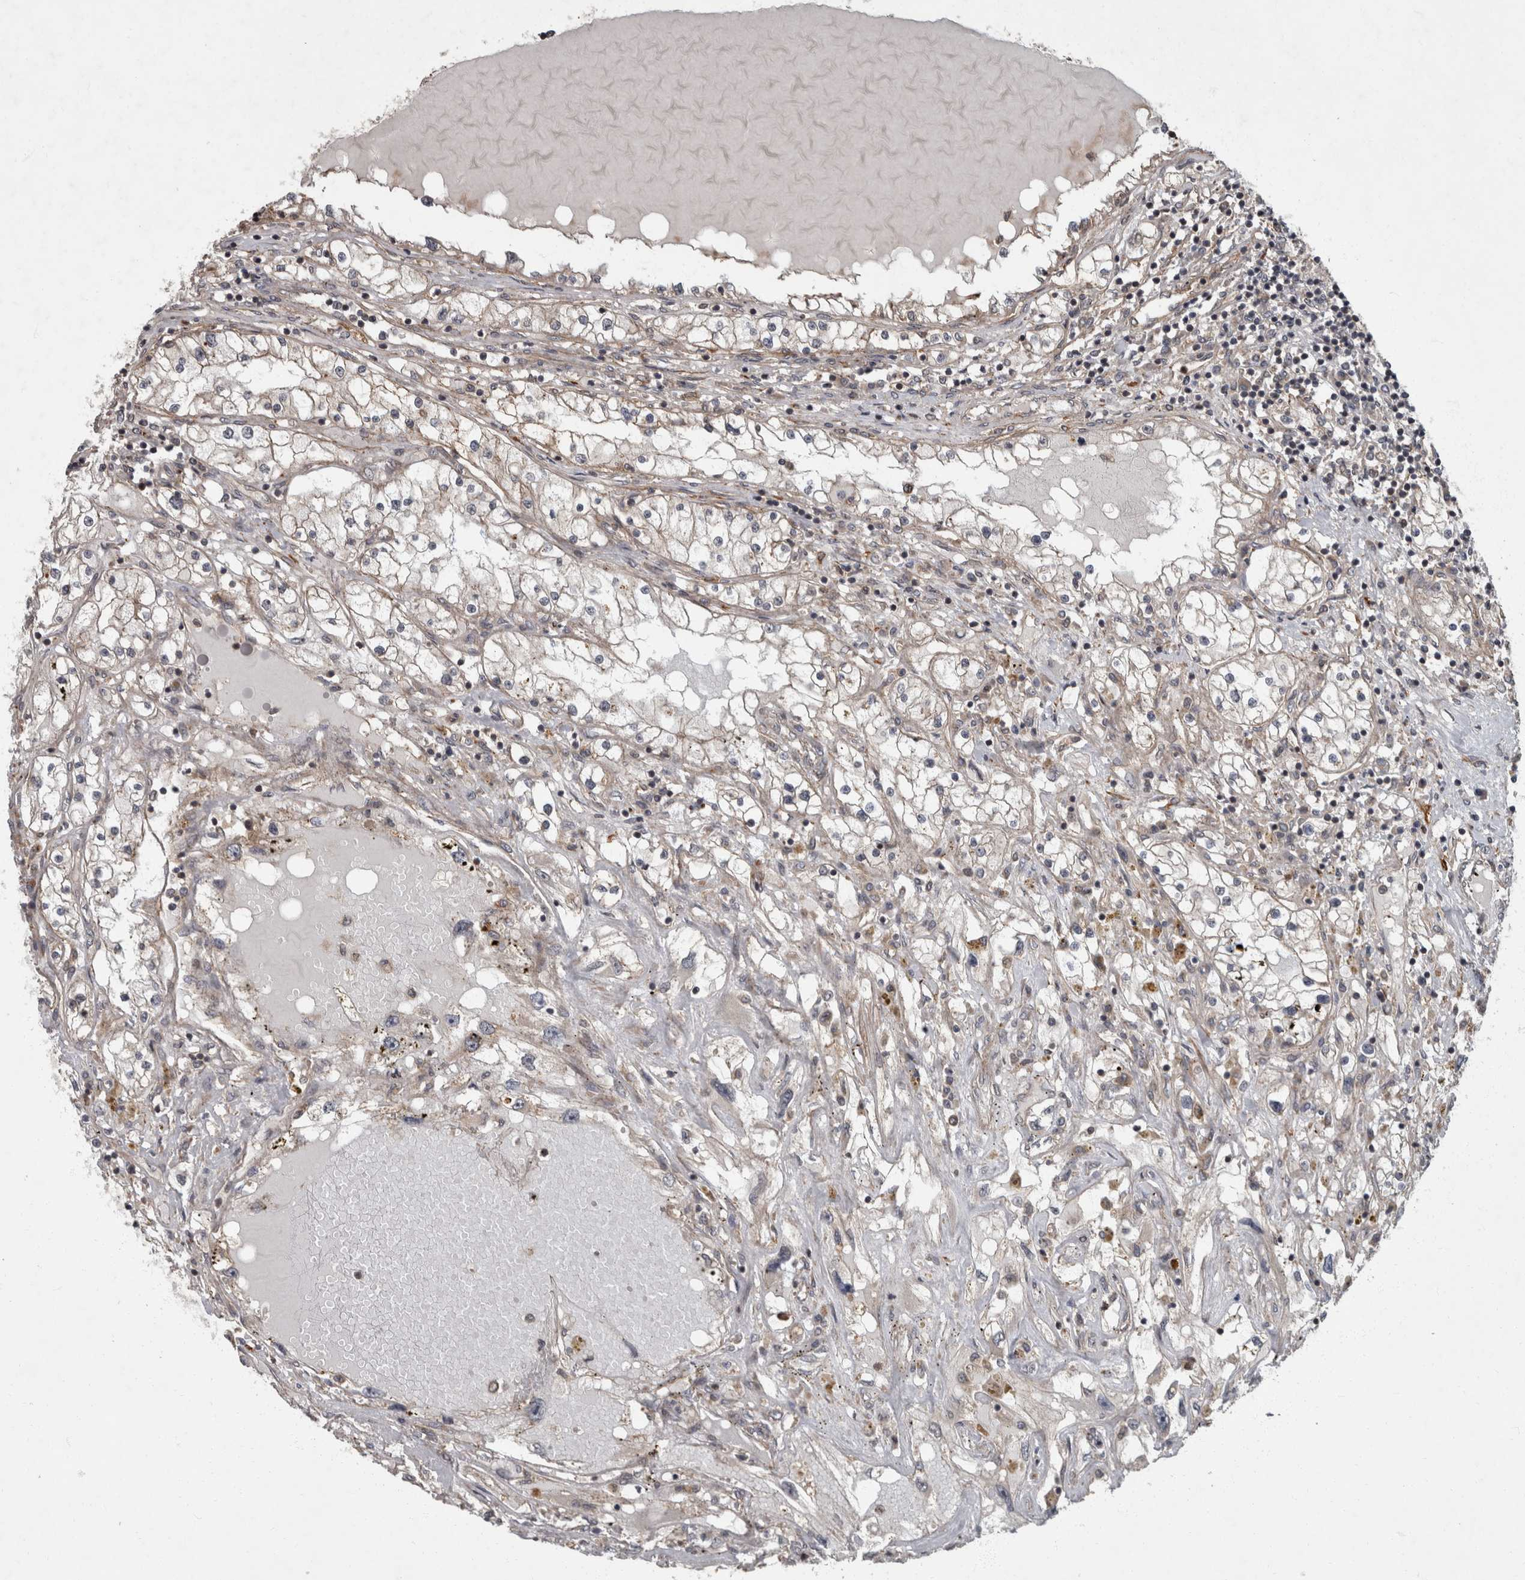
{"staining": {"intensity": "weak", "quantity": "<25%", "location": "cytoplasmic/membranous"}, "tissue": "renal cancer", "cell_type": "Tumor cells", "image_type": "cancer", "snomed": [{"axis": "morphology", "description": "Adenocarcinoma, NOS"}, {"axis": "topography", "description": "Kidney"}], "caption": "Image shows no protein staining in tumor cells of renal adenocarcinoma tissue.", "gene": "VEGFD", "patient": {"sex": "male", "age": 68}}